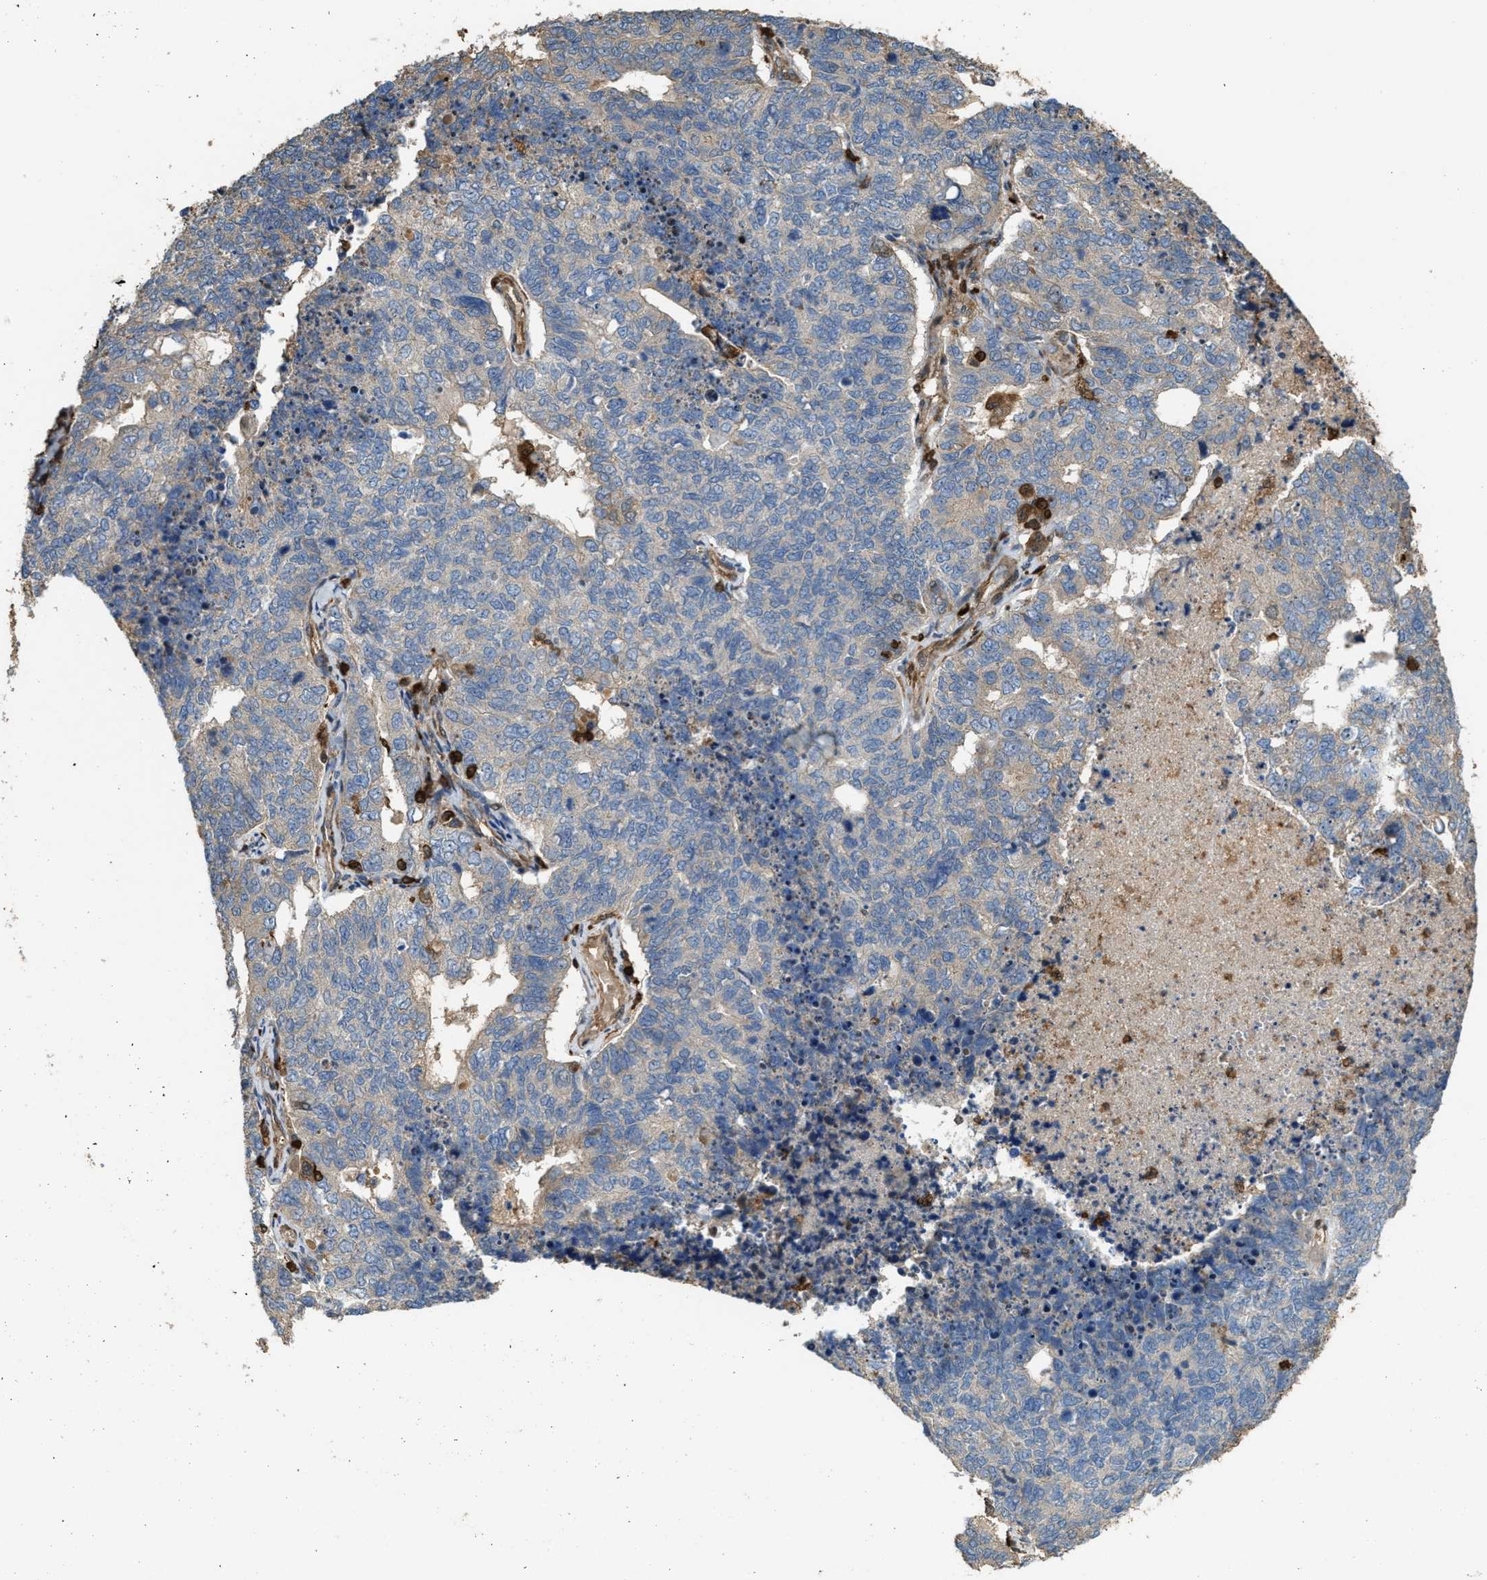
{"staining": {"intensity": "negative", "quantity": "none", "location": "none"}, "tissue": "cervical cancer", "cell_type": "Tumor cells", "image_type": "cancer", "snomed": [{"axis": "morphology", "description": "Squamous cell carcinoma, NOS"}, {"axis": "topography", "description": "Cervix"}], "caption": "This is an IHC photomicrograph of squamous cell carcinoma (cervical). There is no expression in tumor cells.", "gene": "SERPINB5", "patient": {"sex": "female", "age": 63}}